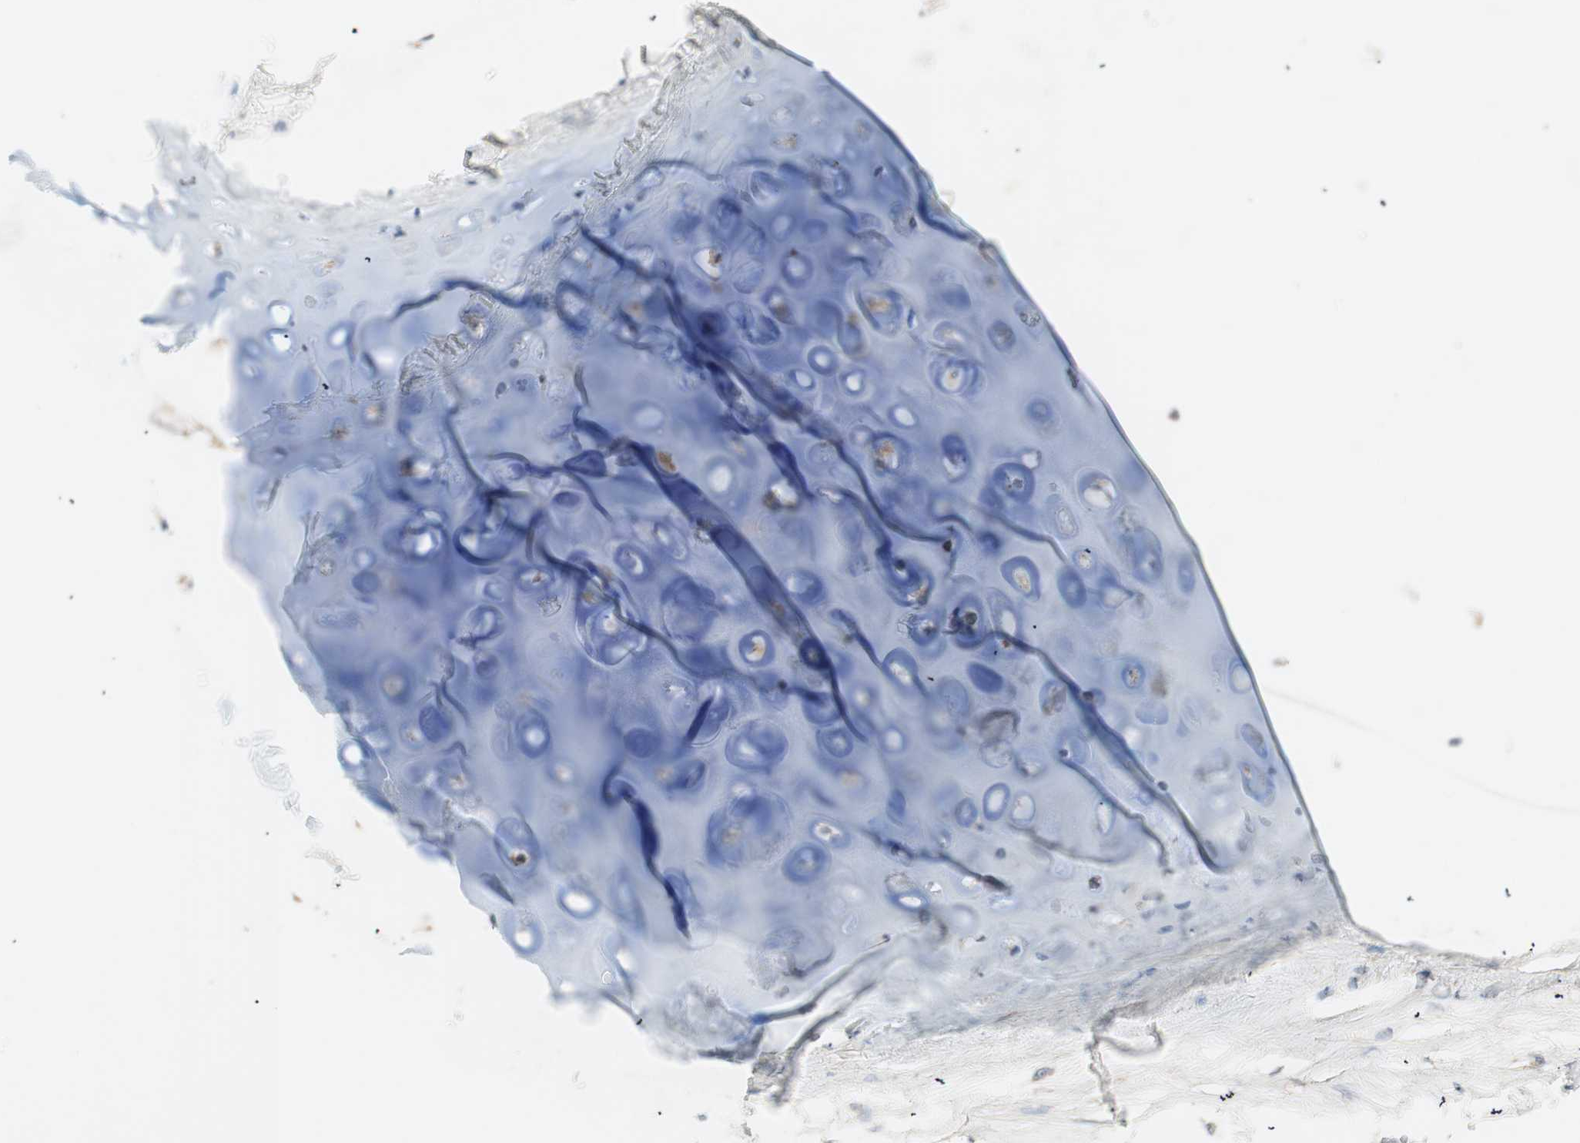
{"staining": {"intensity": "moderate", "quantity": ">75%", "location": "cytoplasmic/membranous"}, "tissue": "adipose tissue", "cell_type": "Adipocytes", "image_type": "normal", "snomed": [{"axis": "morphology", "description": "Normal tissue, NOS"}, {"axis": "topography", "description": "Cartilage tissue"}, {"axis": "topography", "description": "Bronchus"}], "caption": "Brown immunohistochemical staining in unremarkable adipose tissue demonstrates moderate cytoplasmic/membranous positivity in approximately >75% of adipocytes.", "gene": "CC2D1A", "patient": {"sex": "female", "age": 73}}